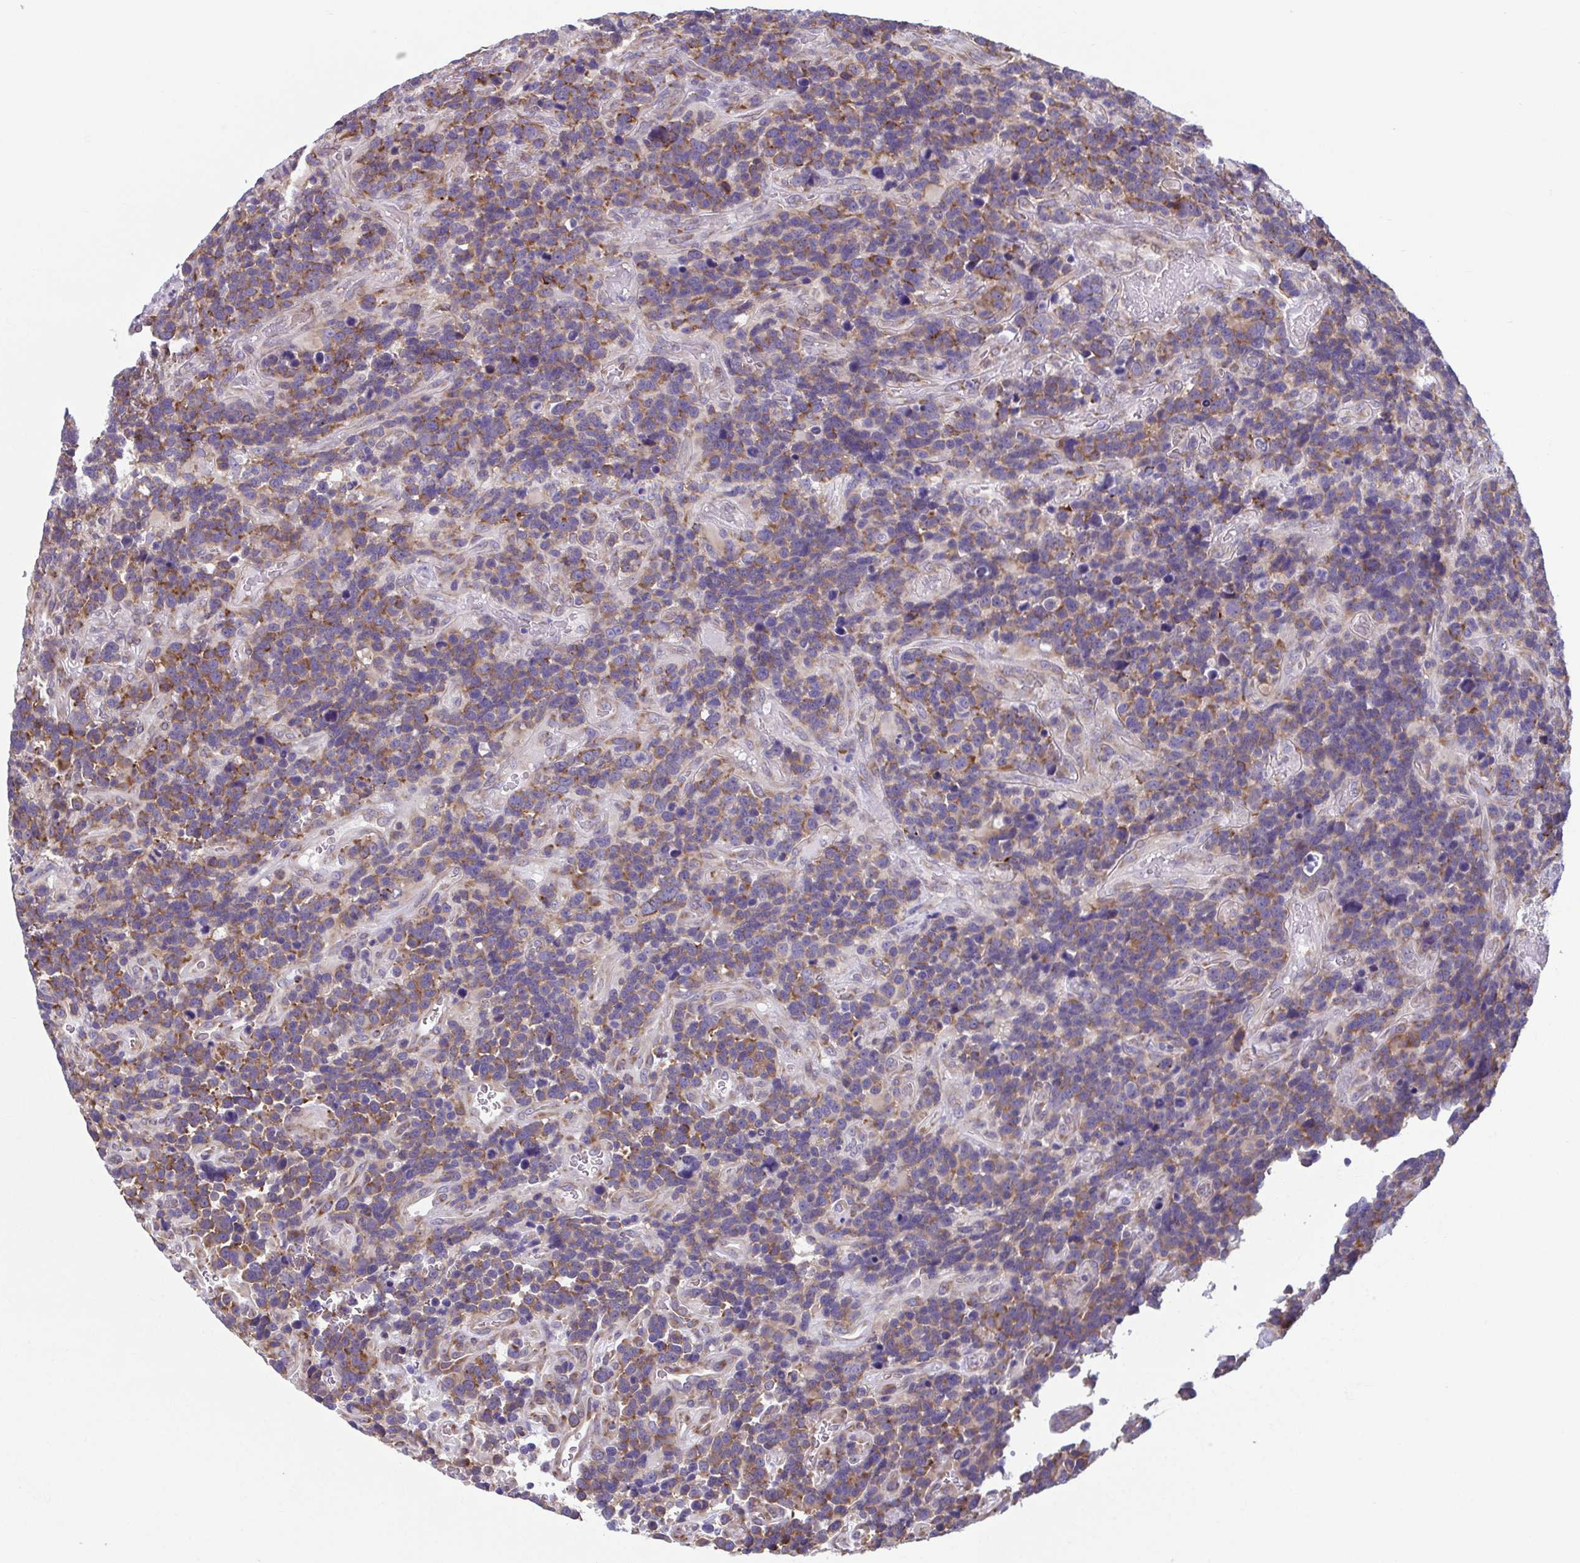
{"staining": {"intensity": "moderate", "quantity": "25%-75%", "location": "cytoplasmic/membranous"}, "tissue": "glioma", "cell_type": "Tumor cells", "image_type": "cancer", "snomed": [{"axis": "morphology", "description": "Glioma, malignant, High grade"}, {"axis": "topography", "description": "Brain"}], "caption": "High-grade glioma (malignant) was stained to show a protein in brown. There is medium levels of moderate cytoplasmic/membranous staining in approximately 25%-75% of tumor cells.", "gene": "TMEM108", "patient": {"sex": "male", "age": 33}}